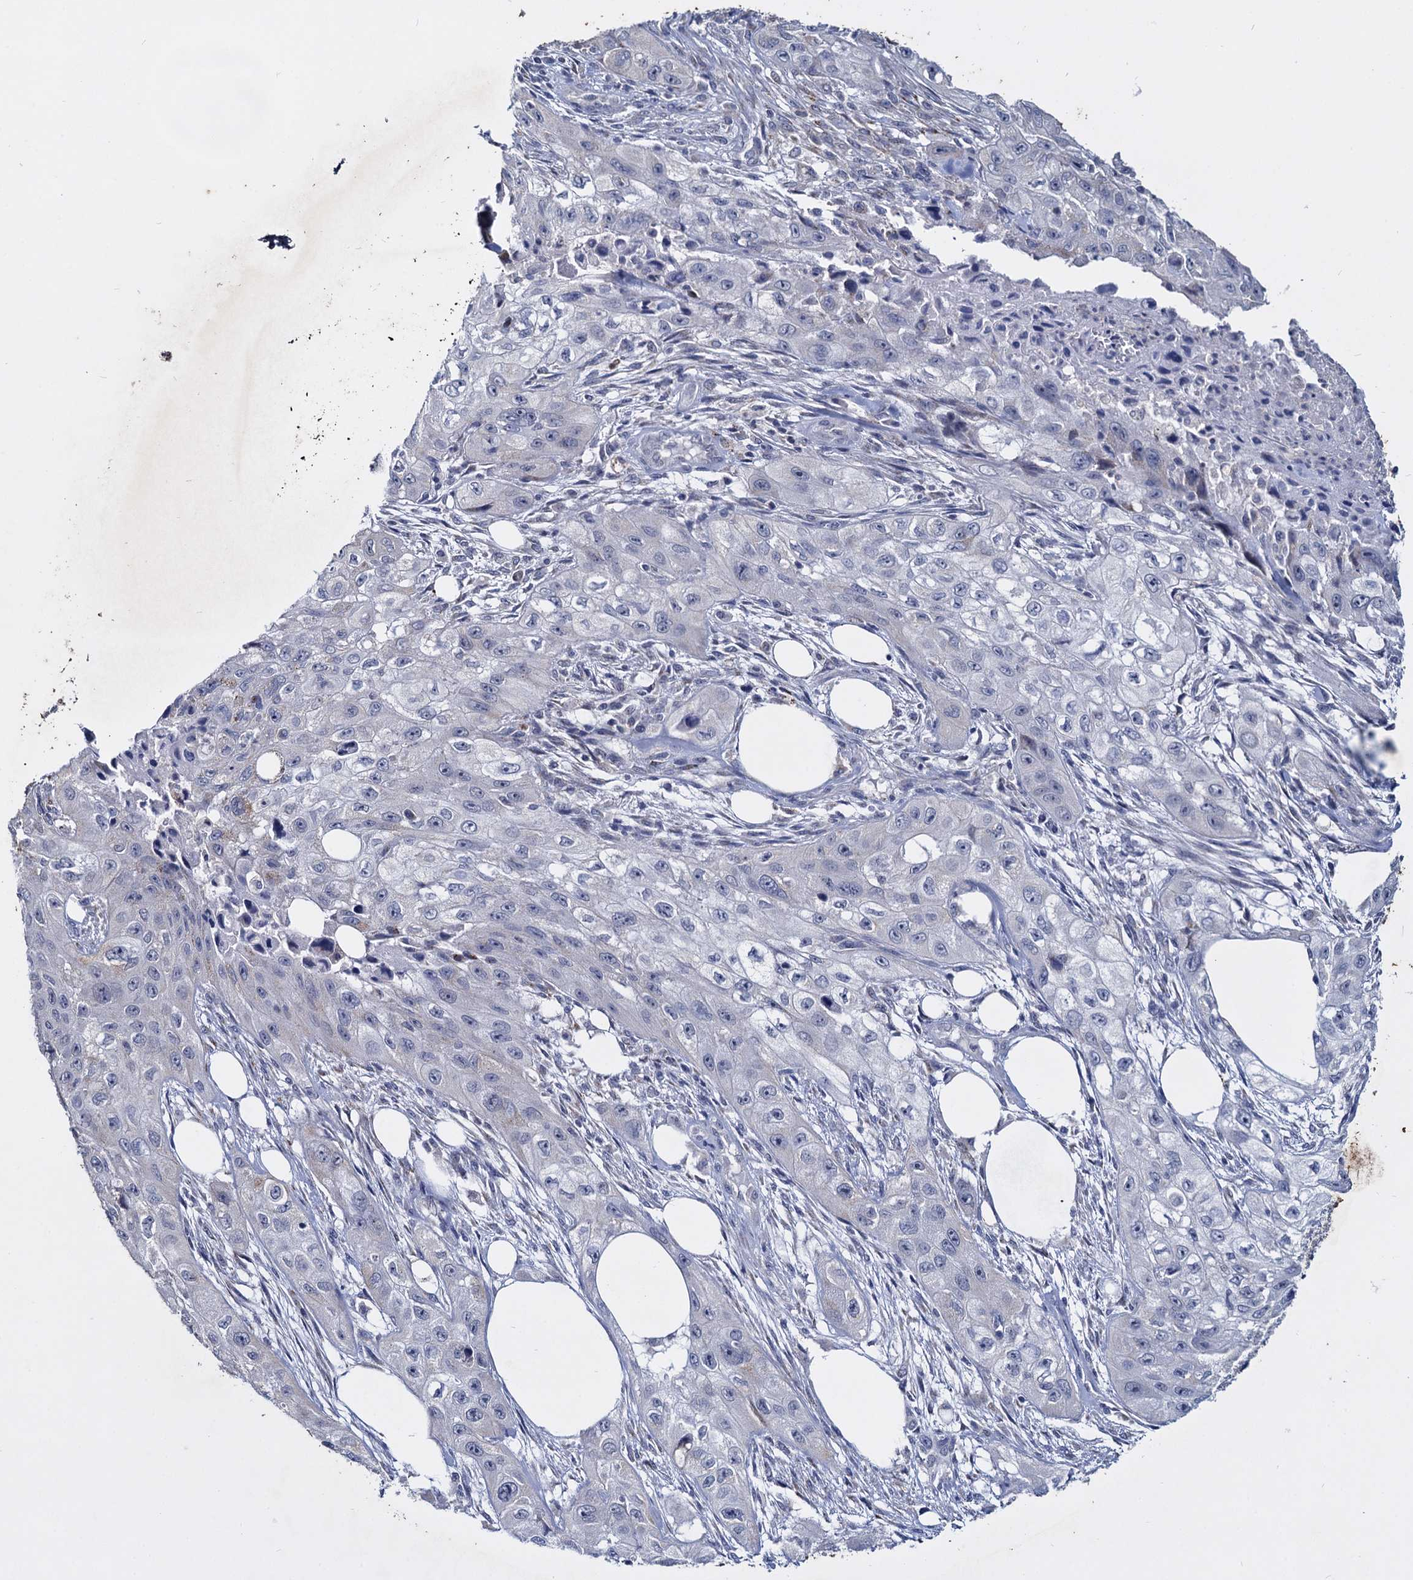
{"staining": {"intensity": "negative", "quantity": "none", "location": "none"}, "tissue": "skin cancer", "cell_type": "Tumor cells", "image_type": "cancer", "snomed": [{"axis": "morphology", "description": "Squamous cell carcinoma, NOS"}, {"axis": "topography", "description": "Skin"}, {"axis": "topography", "description": "Subcutis"}], "caption": "Histopathology image shows no significant protein positivity in tumor cells of skin cancer. (Immunohistochemistry (ihc), brightfield microscopy, high magnification).", "gene": "RPUSD4", "patient": {"sex": "male", "age": 73}}